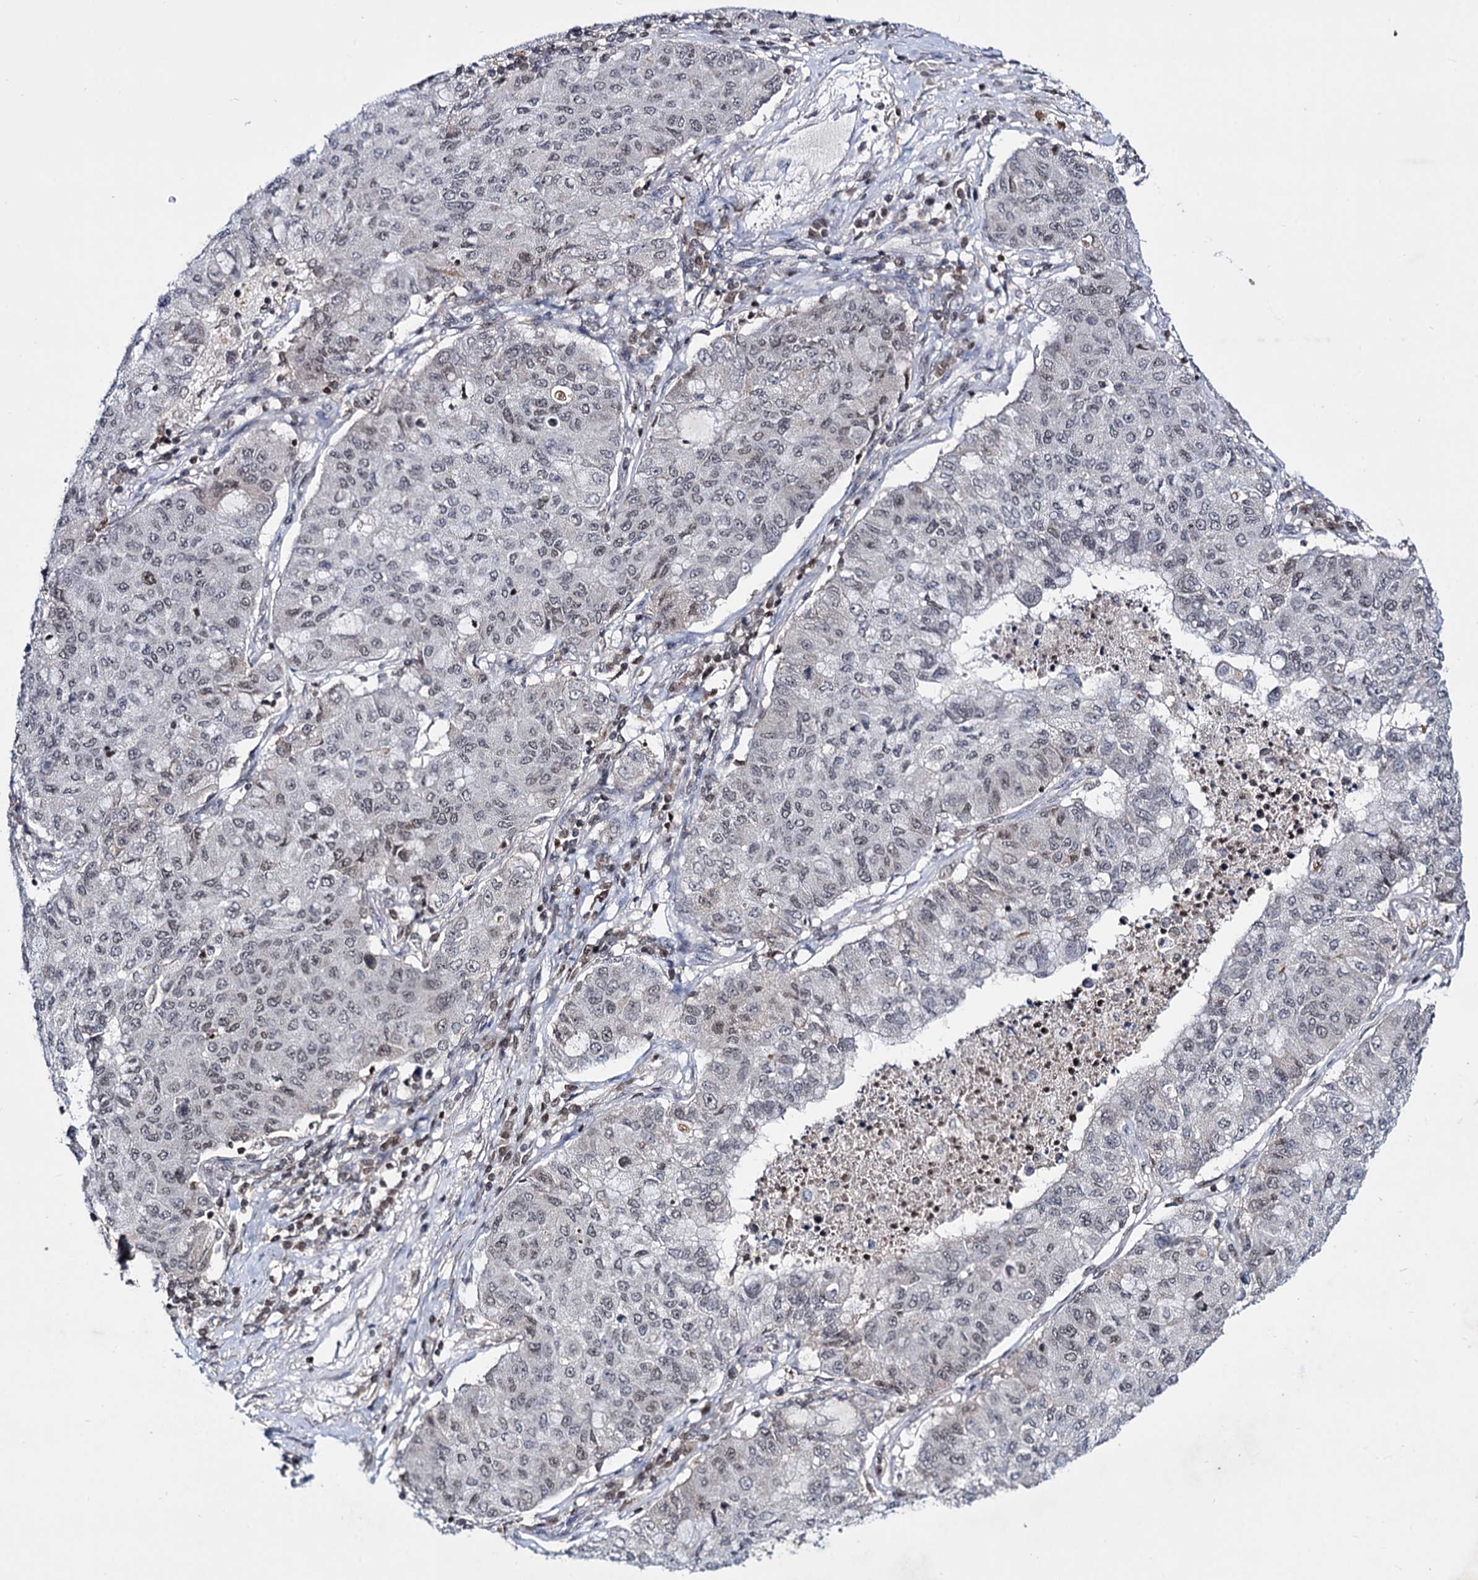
{"staining": {"intensity": "weak", "quantity": "25%-75%", "location": "nuclear"}, "tissue": "lung cancer", "cell_type": "Tumor cells", "image_type": "cancer", "snomed": [{"axis": "morphology", "description": "Squamous cell carcinoma, NOS"}, {"axis": "topography", "description": "Lung"}], "caption": "Lung squamous cell carcinoma tissue shows weak nuclear positivity in approximately 25%-75% of tumor cells, visualized by immunohistochemistry. The staining was performed using DAB to visualize the protein expression in brown, while the nuclei were stained in blue with hematoxylin (Magnification: 20x).", "gene": "SMCHD1", "patient": {"sex": "male", "age": 74}}